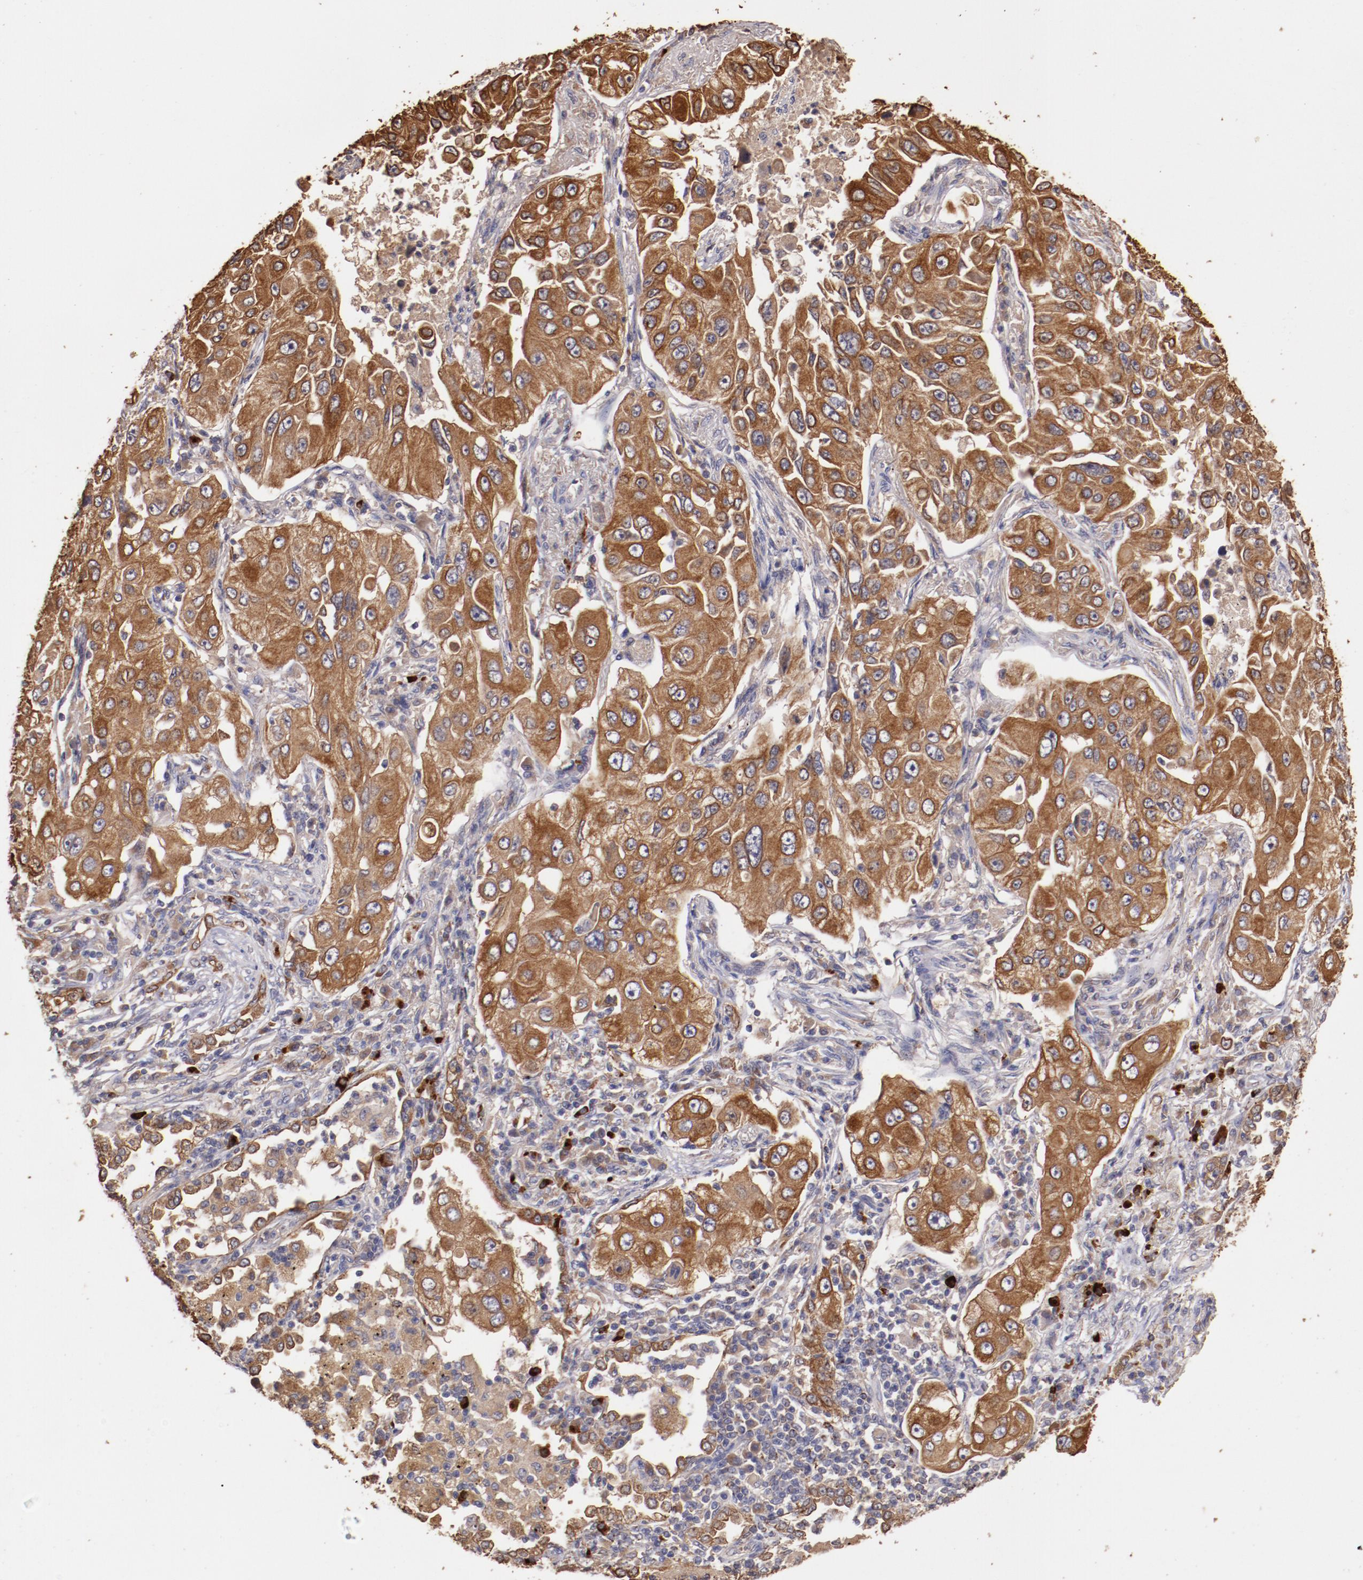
{"staining": {"intensity": "moderate", "quantity": ">75%", "location": "cytoplasmic/membranous"}, "tissue": "lung cancer", "cell_type": "Tumor cells", "image_type": "cancer", "snomed": [{"axis": "morphology", "description": "Adenocarcinoma, NOS"}, {"axis": "topography", "description": "Lung"}], "caption": "Protein expression analysis of human adenocarcinoma (lung) reveals moderate cytoplasmic/membranous expression in about >75% of tumor cells.", "gene": "SRRD", "patient": {"sex": "male", "age": 84}}